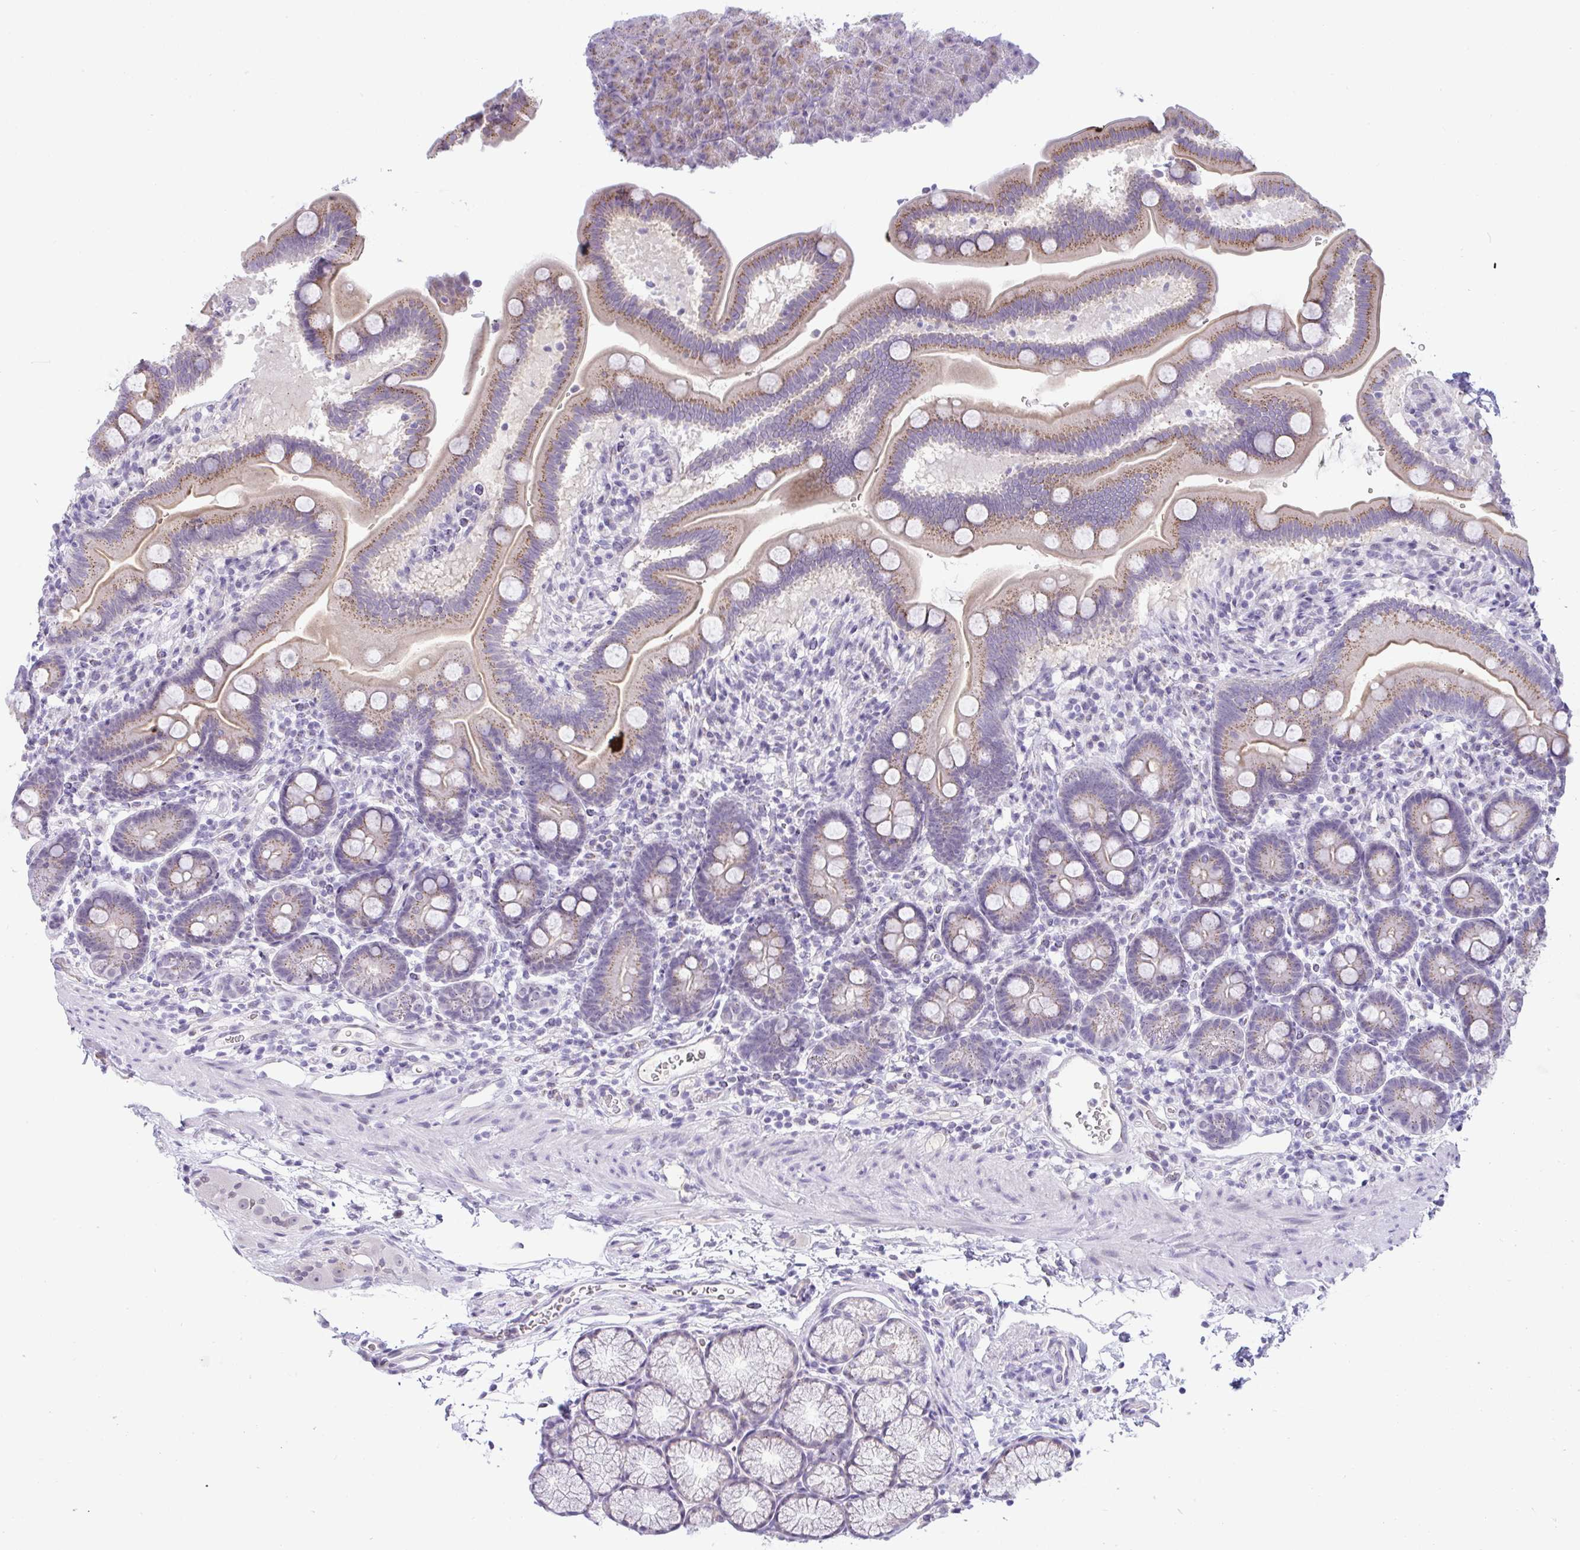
{"staining": {"intensity": "moderate", "quantity": ">75%", "location": "cytoplasmic/membranous"}, "tissue": "duodenum", "cell_type": "Glandular cells", "image_type": "normal", "snomed": [{"axis": "morphology", "description": "Normal tissue, NOS"}, {"axis": "topography", "description": "Duodenum"}], "caption": "High-power microscopy captured an IHC histopathology image of unremarkable duodenum, revealing moderate cytoplasmic/membranous expression in about >75% of glandular cells.", "gene": "FAM177A1", "patient": {"sex": "male", "age": 59}}